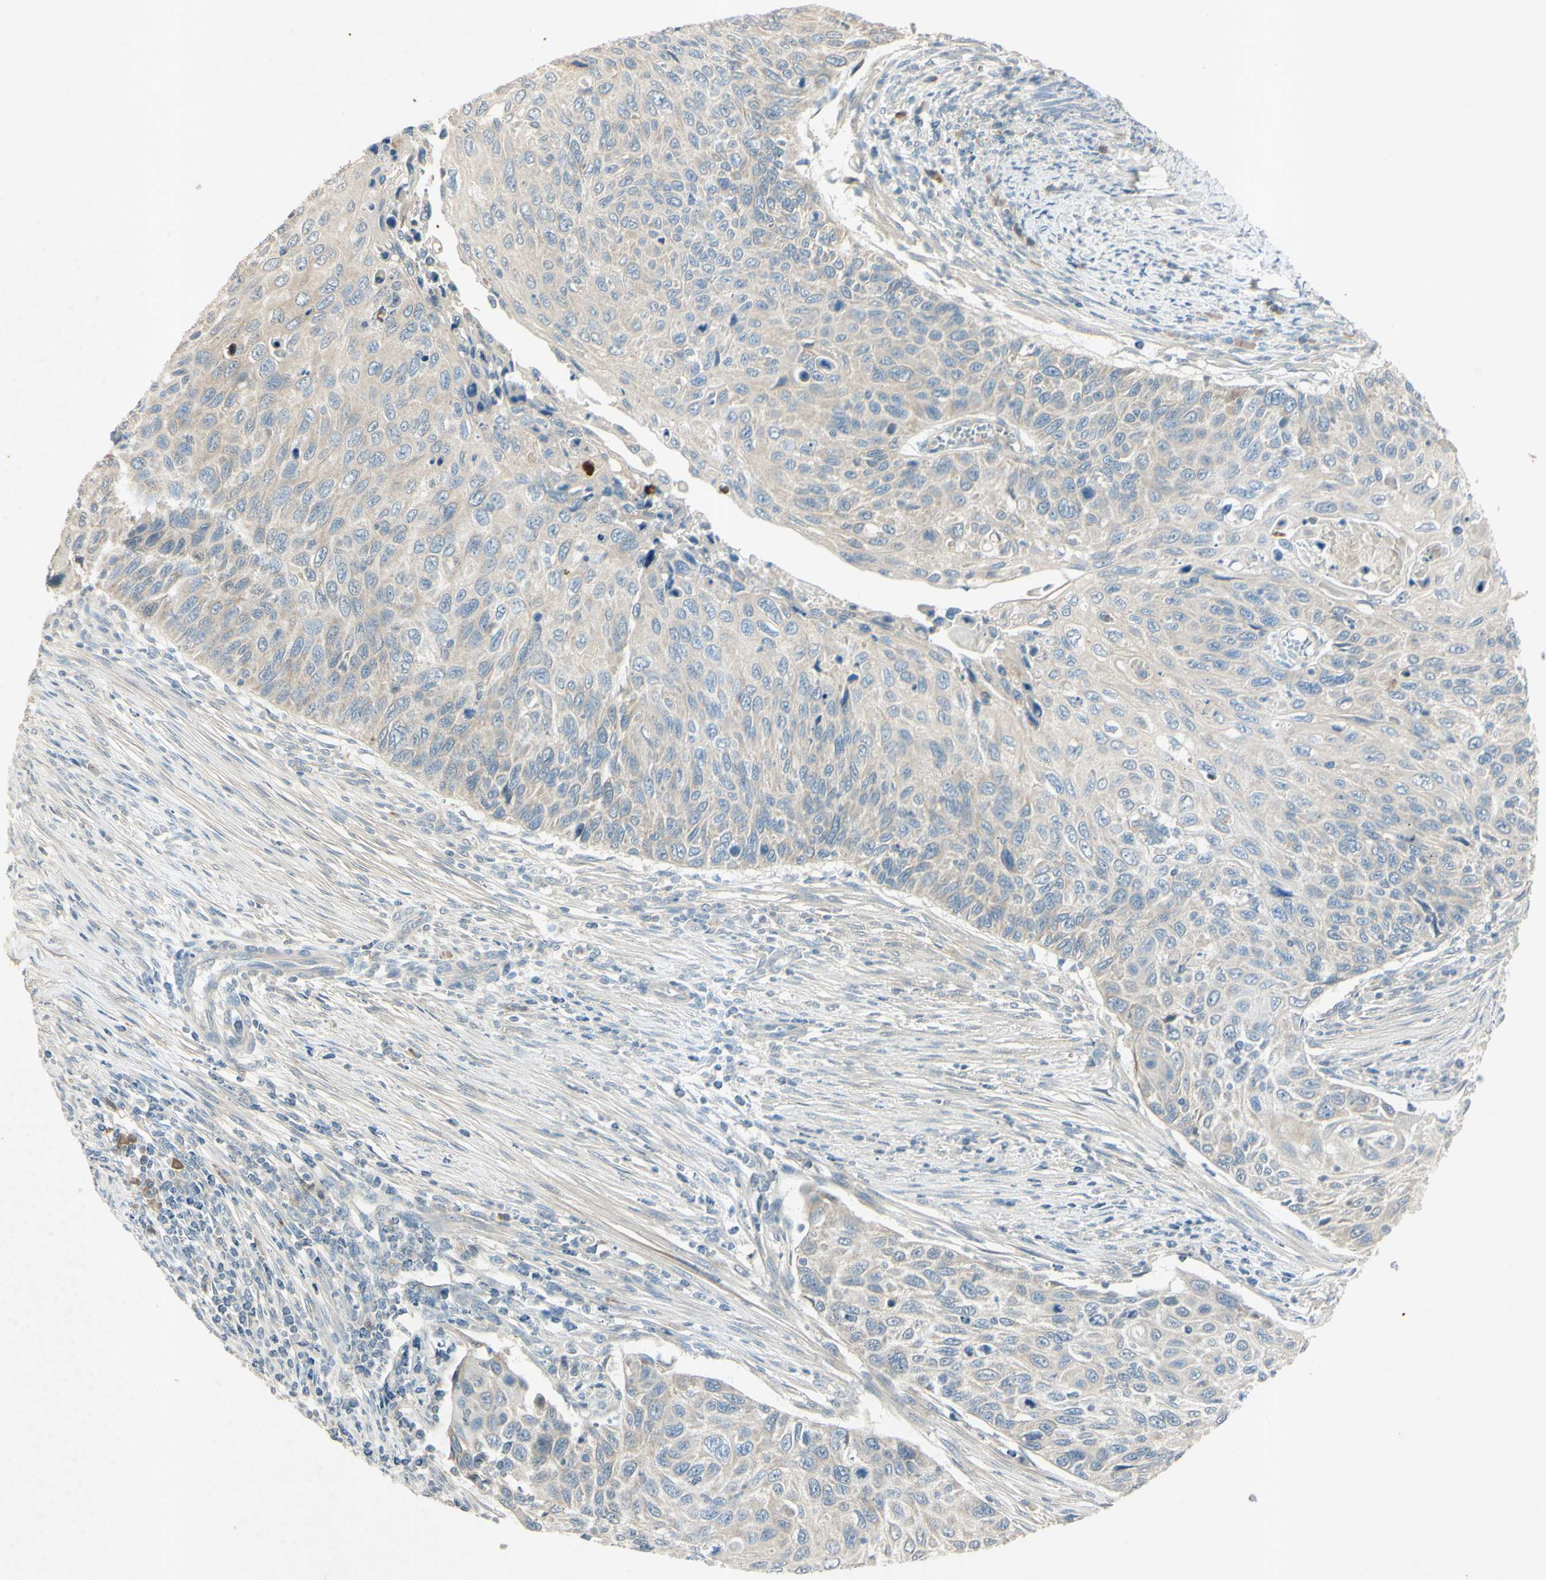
{"staining": {"intensity": "weak", "quantity": "<25%", "location": "cytoplasmic/membranous"}, "tissue": "cervical cancer", "cell_type": "Tumor cells", "image_type": "cancer", "snomed": [{"axis": "morphology", "description": "Squamous cell carcinoma, NOS"}, {"axis": "topography", "description": "Cervix"}], "caption": "The histopathology image exhibits no significant staining in tumor cells of cervical cancer (squamous cell carcinoma).", "gene": "AATK", "patient": {"sex": "female", "age": 70}}